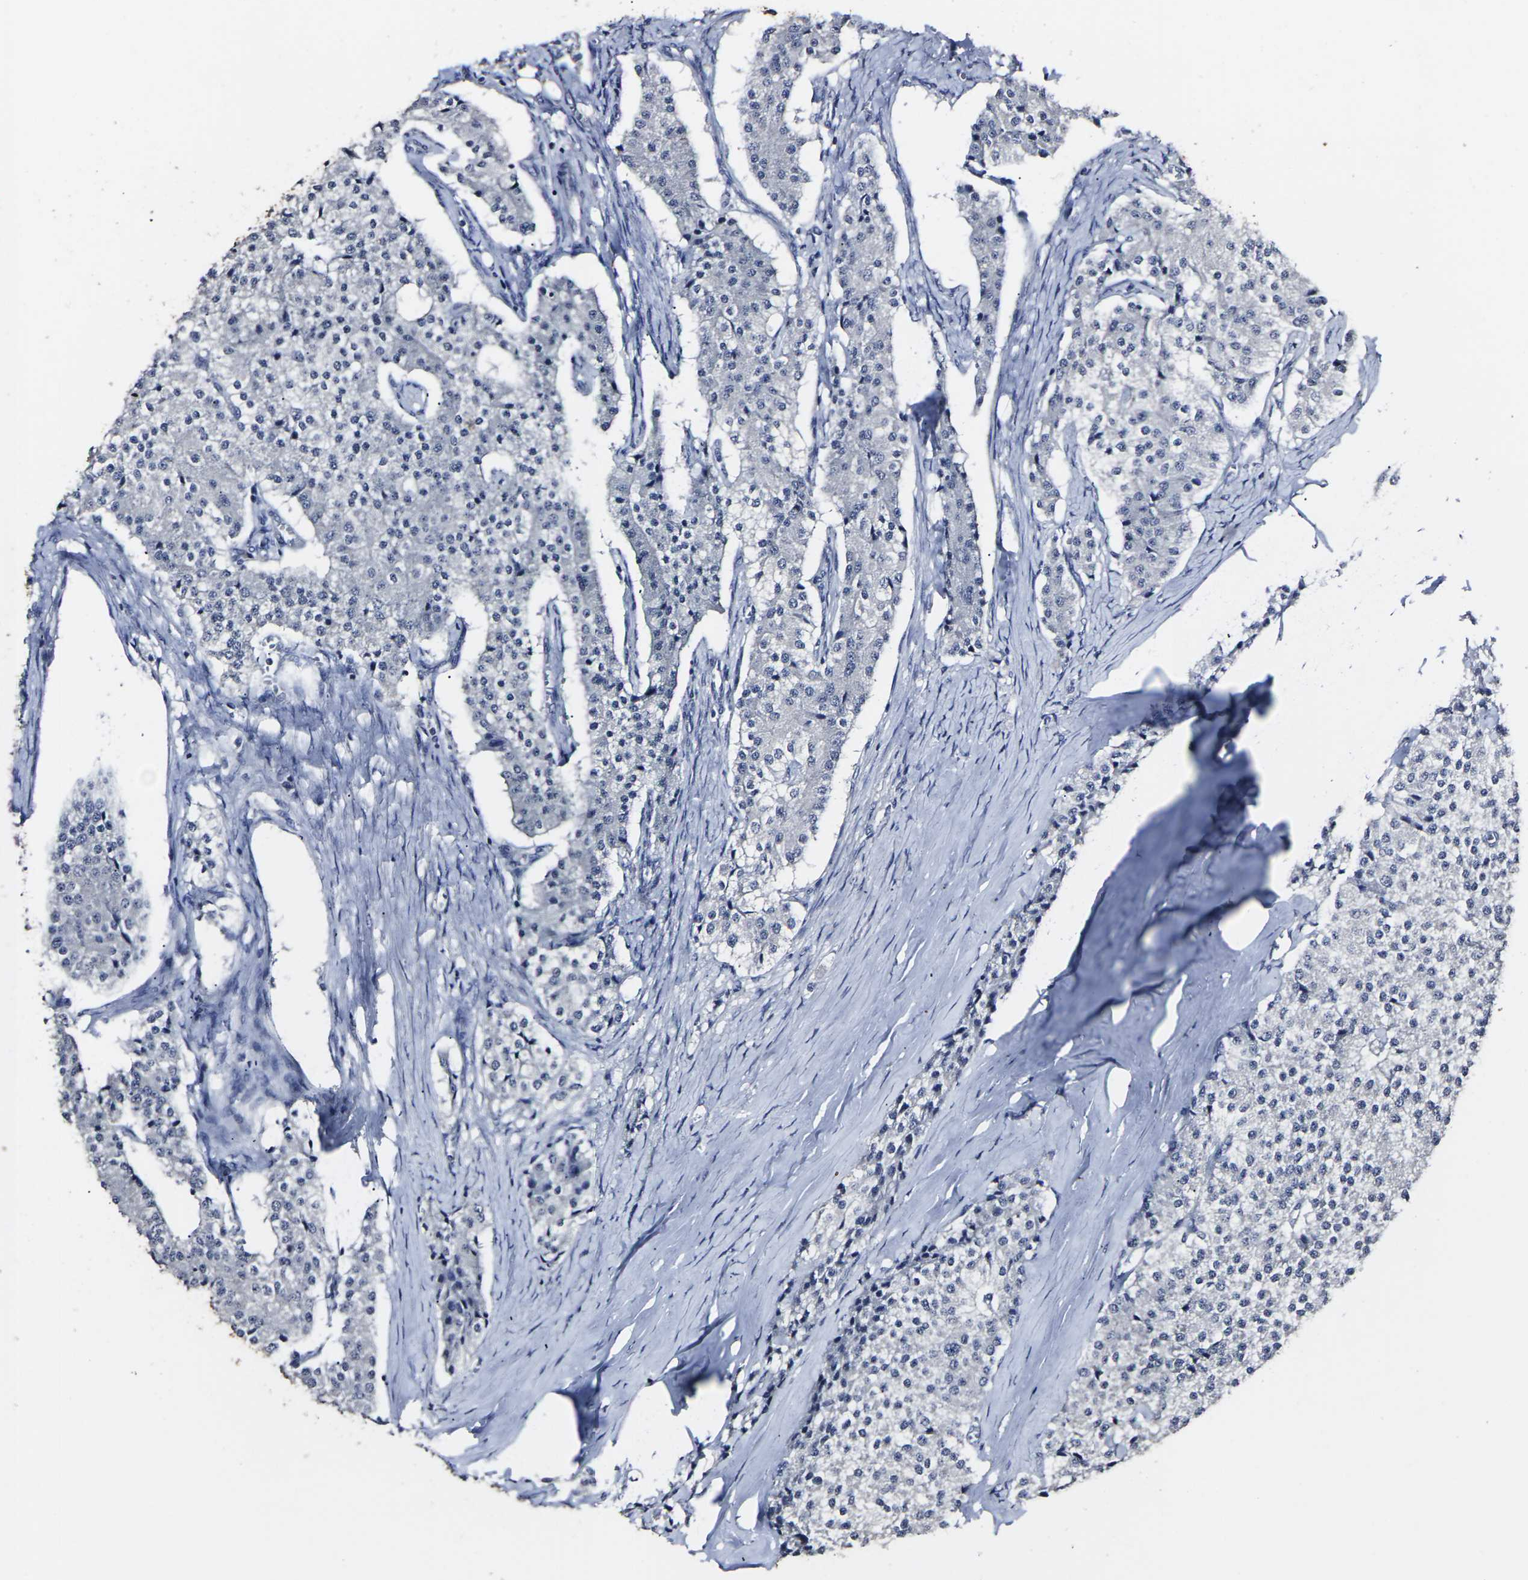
{"staining": {"intensity": "negative", "quantity": "none", "location": "none"}, "tissue": "carcinoid", "cell_type": "Tumor cells", "image_type": "cancer", "snomed": [{"axis": "morphology", "description": "Carcinoid, malignant, NOS"}, {"axis": "topography", "description": "Colon"}], "caption": "Micrograph shows no significant protein staining in tumor cells of malignant carcinoid.", "gene": "MSANTD4", "patient": {"sex": "female", "age": 52}}